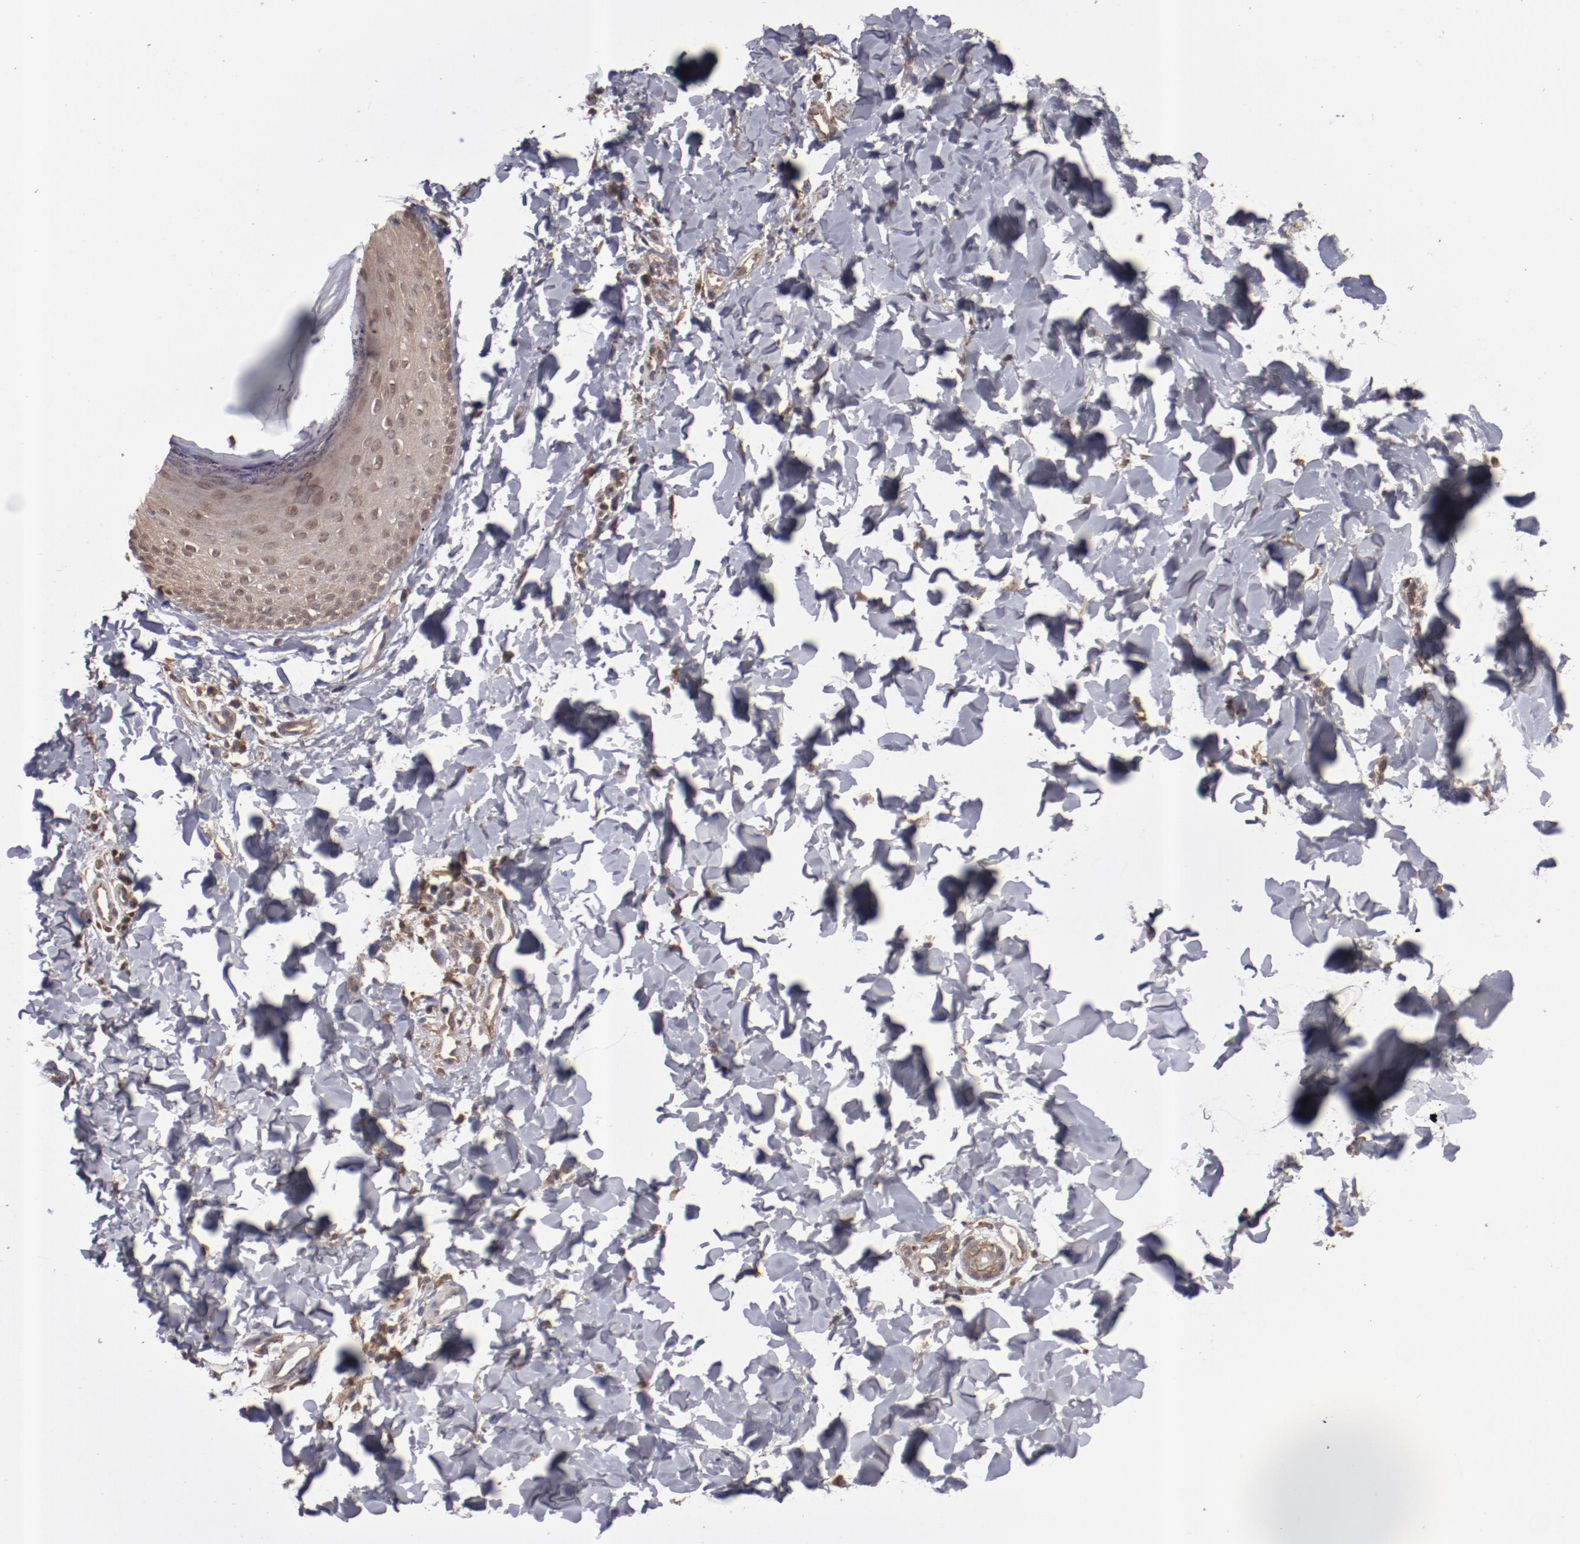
{"staining": {"intensity": "moderate", "quantity": ">75%", "location": "cytoplasmic/membranous,nuclear"}, "tissue": "skin", "cell_type": "Epidermal cells", "image_type": "normal", "snomed": [{"axis": "morphology", "description": "Normal tissue, NOS"}, {"axis": "morphology", "description": "Inflammation, NOS"}, {"axis": "topography", "description": "Soft tissue"}, {"axis": "topography", "description": "Anal"}], "caption": "Immunohistochemical staining of benign skin exhibits medium levels of moderate cytoplasmic/membranous,nuclear expression in approximately >75% of epidermal cells.", "gene": "DNAAF2", "patient": {"sex": "female", "age": 15}}